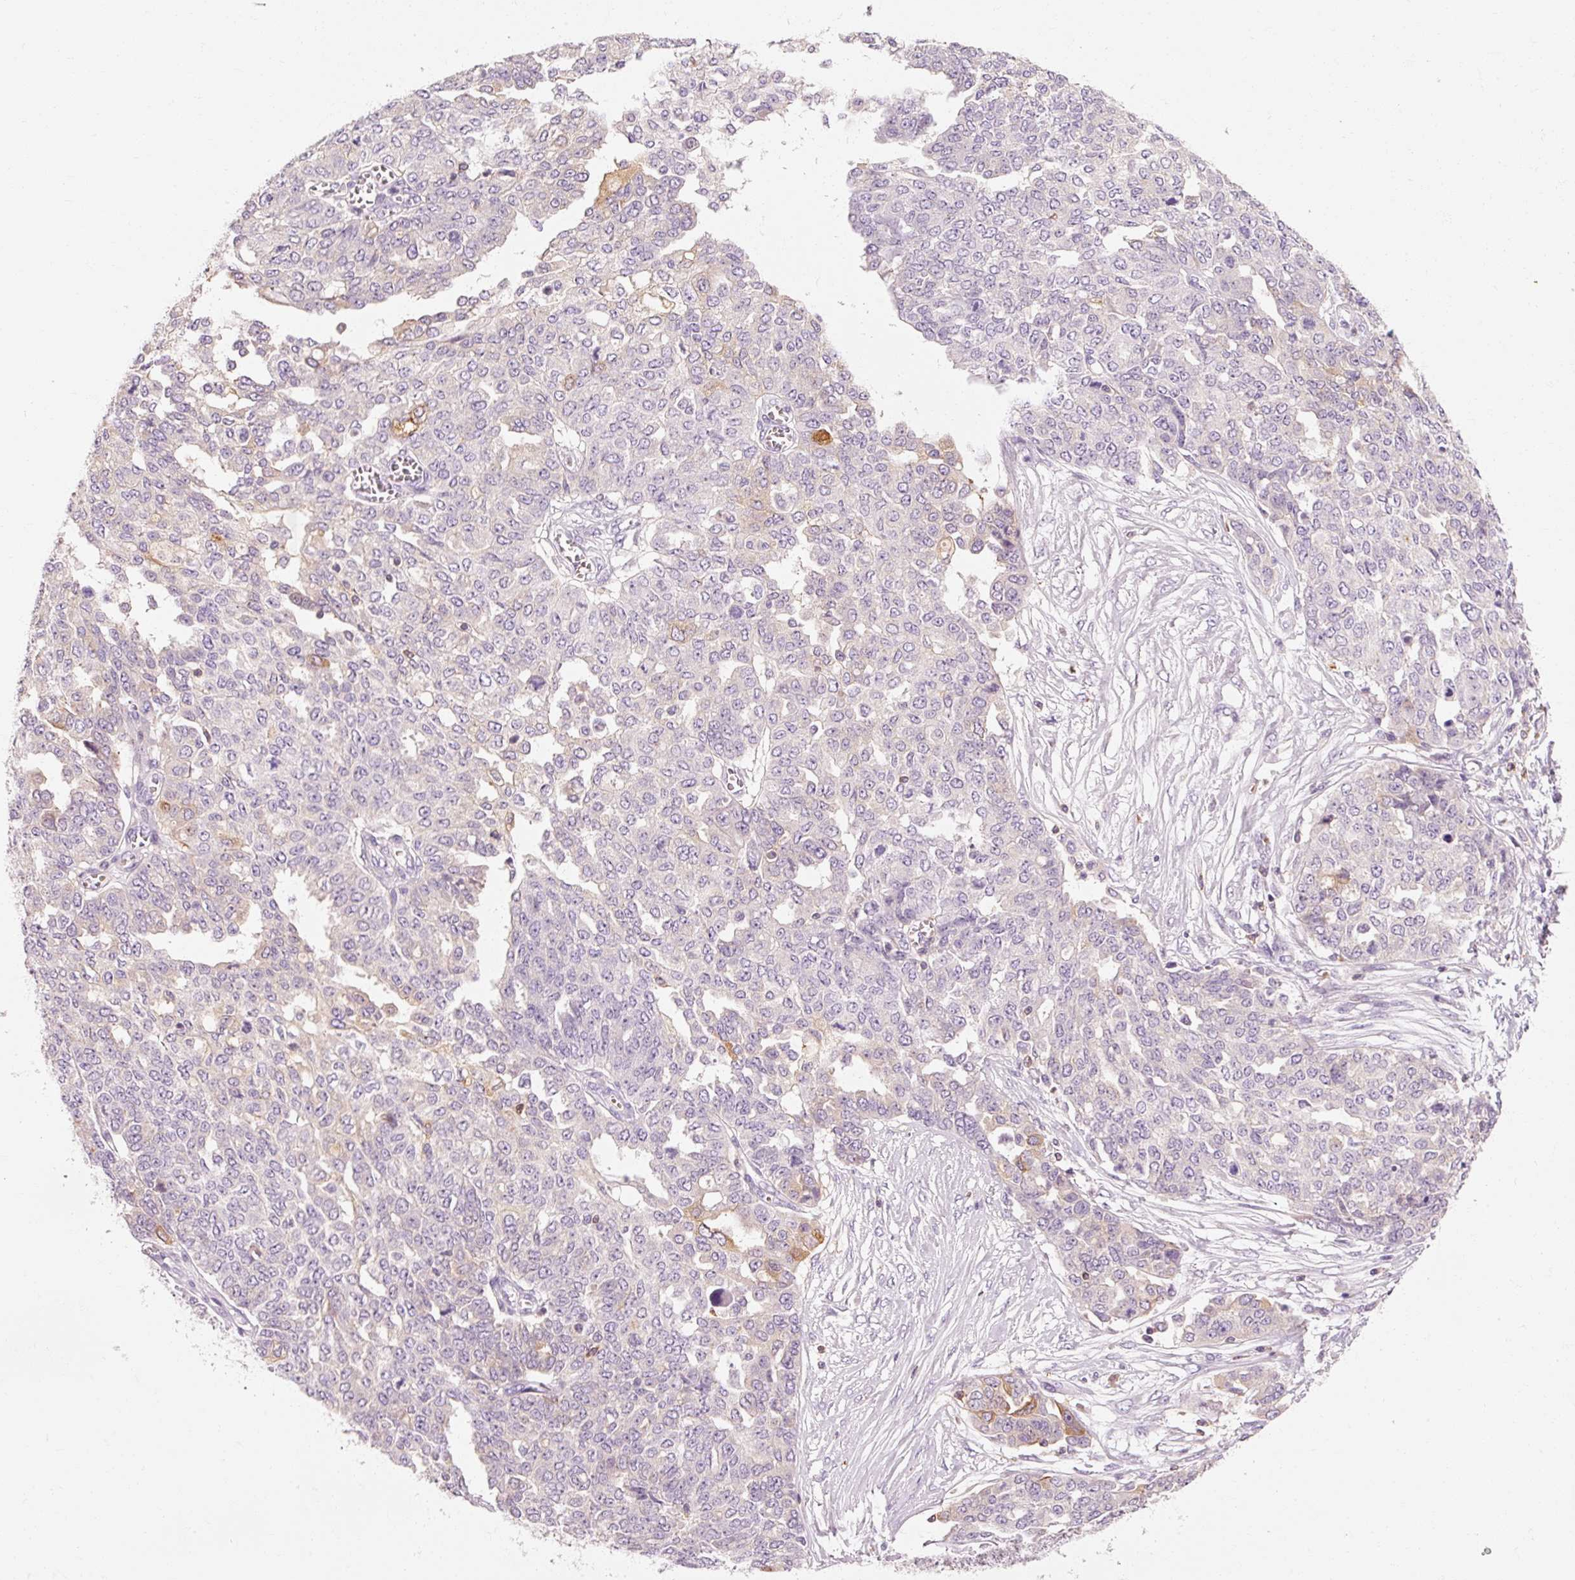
{"staining": {"intensity": "weak", "quantity": "<25%", "location": "cytoplasmic/membranous"}, "tissue": "ovarian cancer", "cell_type": "Tumor cells", "image_type": "cancer", "snomed": [{"axis": "morphology", "description": "Cystadenocarcinoma, serous, NOS"}, {"axis": "topography", "description": "Soft tissue"}, {"axis": "topography", "description": "Ovary"}], "caption": "Tumor cells are negative for brown protein staining in ovarian serous cystadenocarcinoma.", "gene": "OR8K1", "patient": {"sex": "female", "age": 57}}